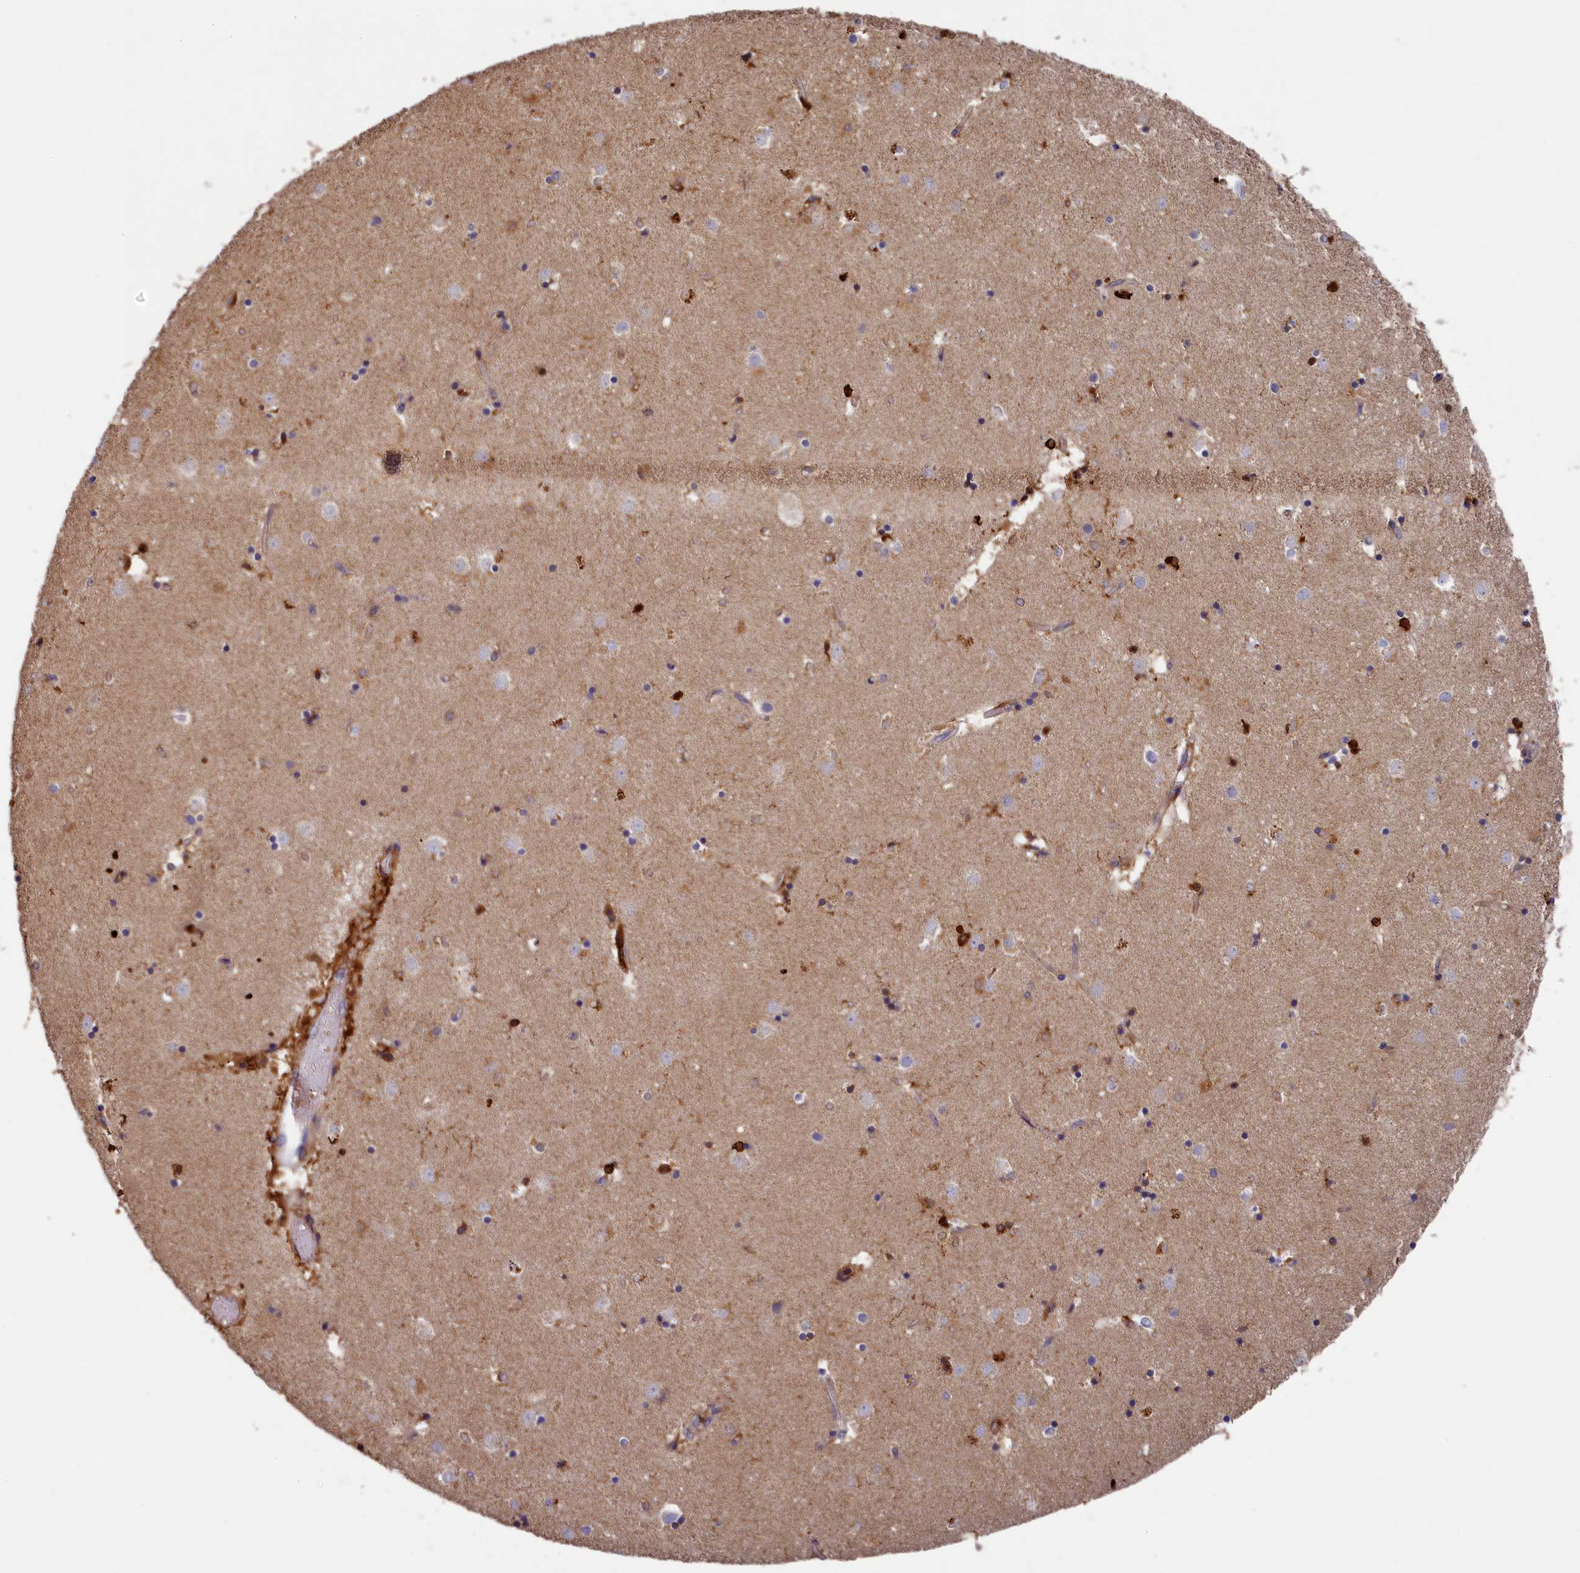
{"staining": {"intensity": "moderate", "quantity": "<25%", "location": "cytoplasmic/membranous"}, "tissue": "caudate", "cell_type": "Glial cells", "image_type": "normal", "snomed": [{"axis": "morphology", "description": "Normal tissue, NOS"}, {"axis": "topography", "description": "Lateral ventricle wall"}], "caption": "Immunohistochemical staining of benign human caudate demonstrates low levels of moderate cytoplasmic/membranous expression in approximately <25% of glial cells. The protein is stained brown, and the nuclei are stained in blue (DAB (3,3'-diaminobenzidine) IHC with brightfield microscopy, high magnification).", "gene": "SEC31B", "patient": {"sex": "female", "age": 52}}